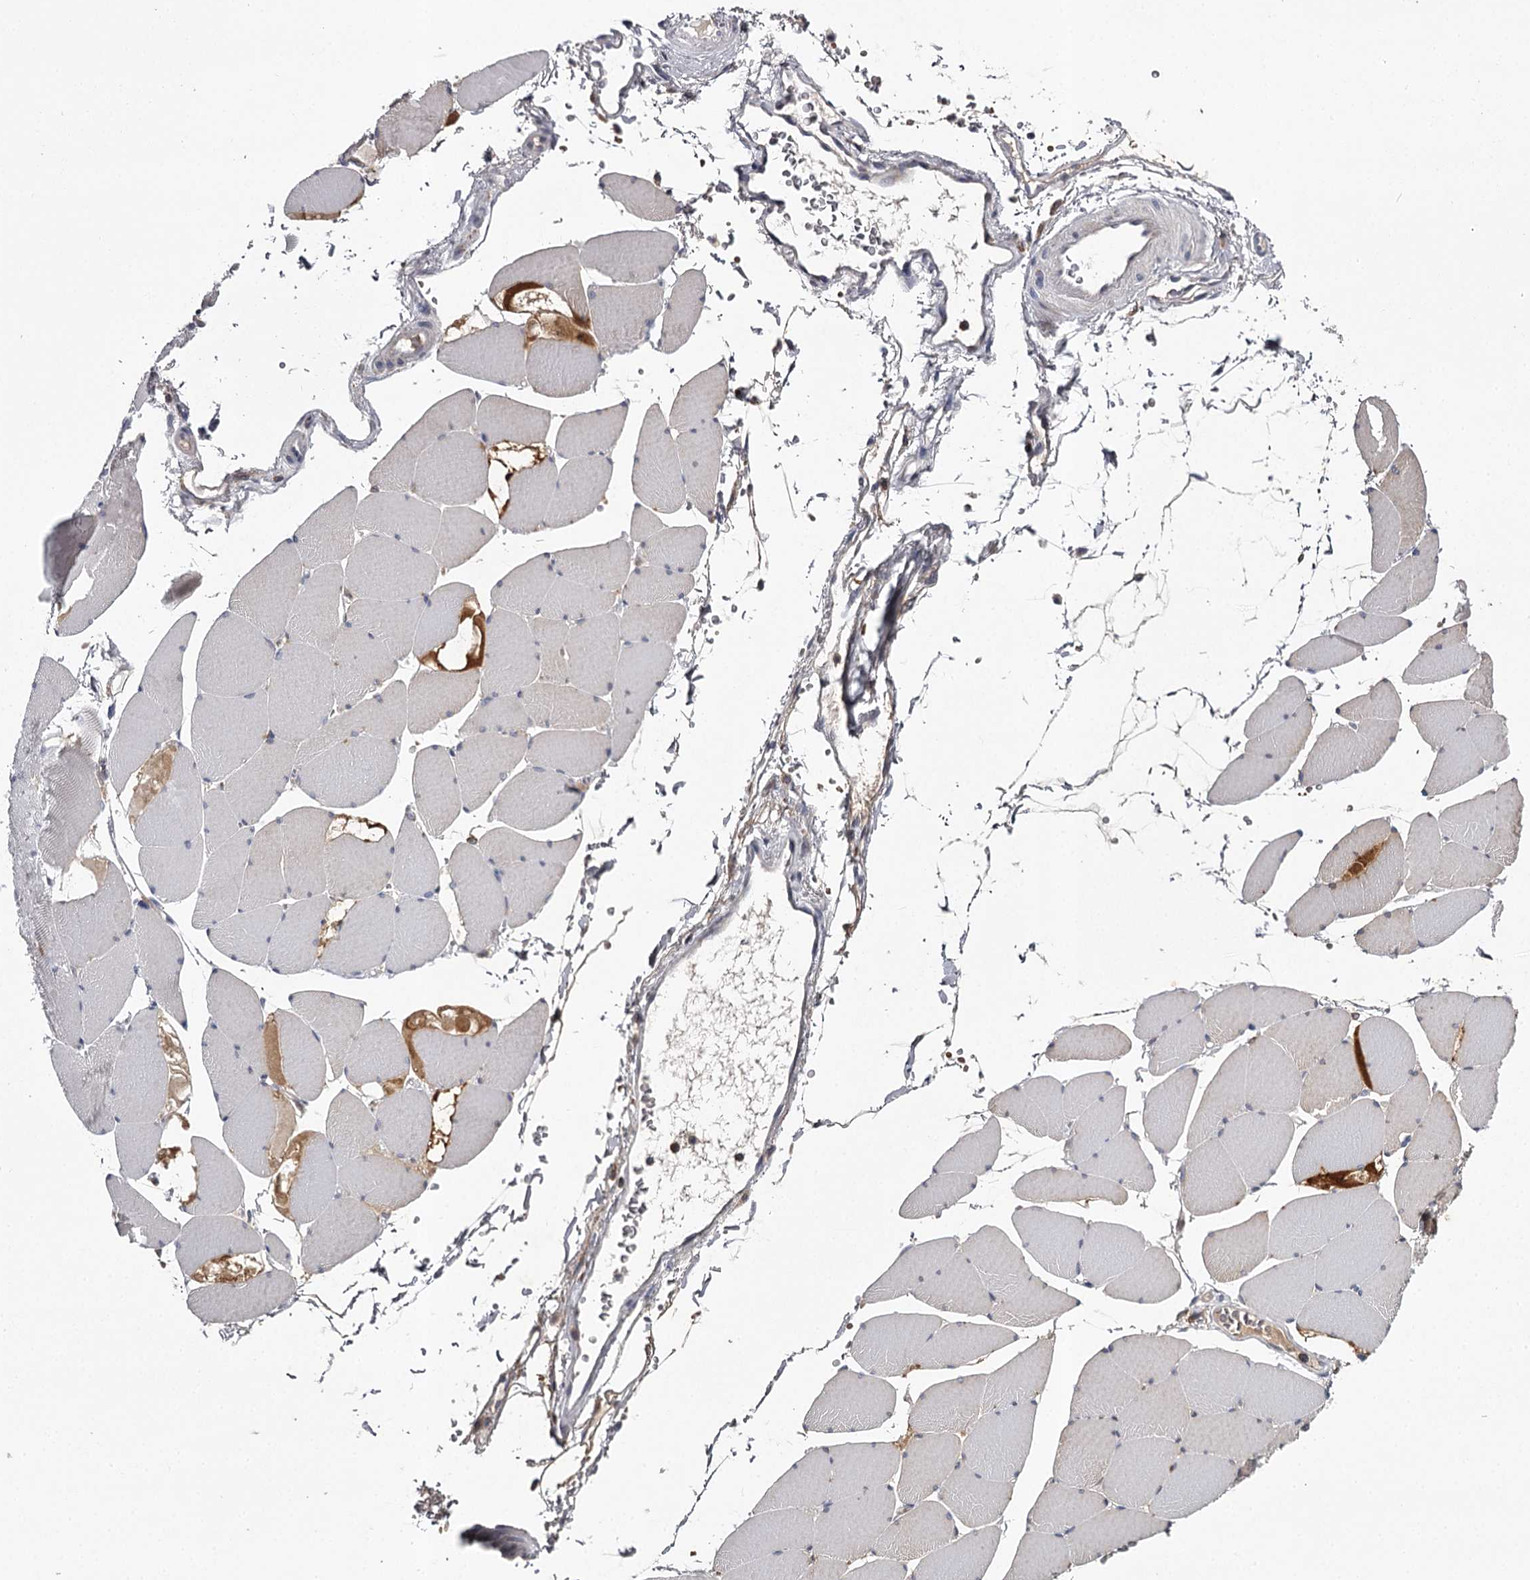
{"staining": {"intensity": "weak", "quantity": "<25%", "location": "cytoplasmic/membranous"}, "tissue": "skeletal muscle", "cell_type": "Myocytes", "image_type": "normal", "snomed": [{"axis": "morphology", "description": "Normal tissue, NOS"}, {"axis": "topography", "description": "Skeletal muscle"}, {"axis": "topography", "description": "Head-Neck"}], "caption": "A micrograph of skeletal muscle stained for a protein demonstrates no brown staining in myocytes.", "gene": "RASSF6", "patient": {"sex": "male", "age": 66}}